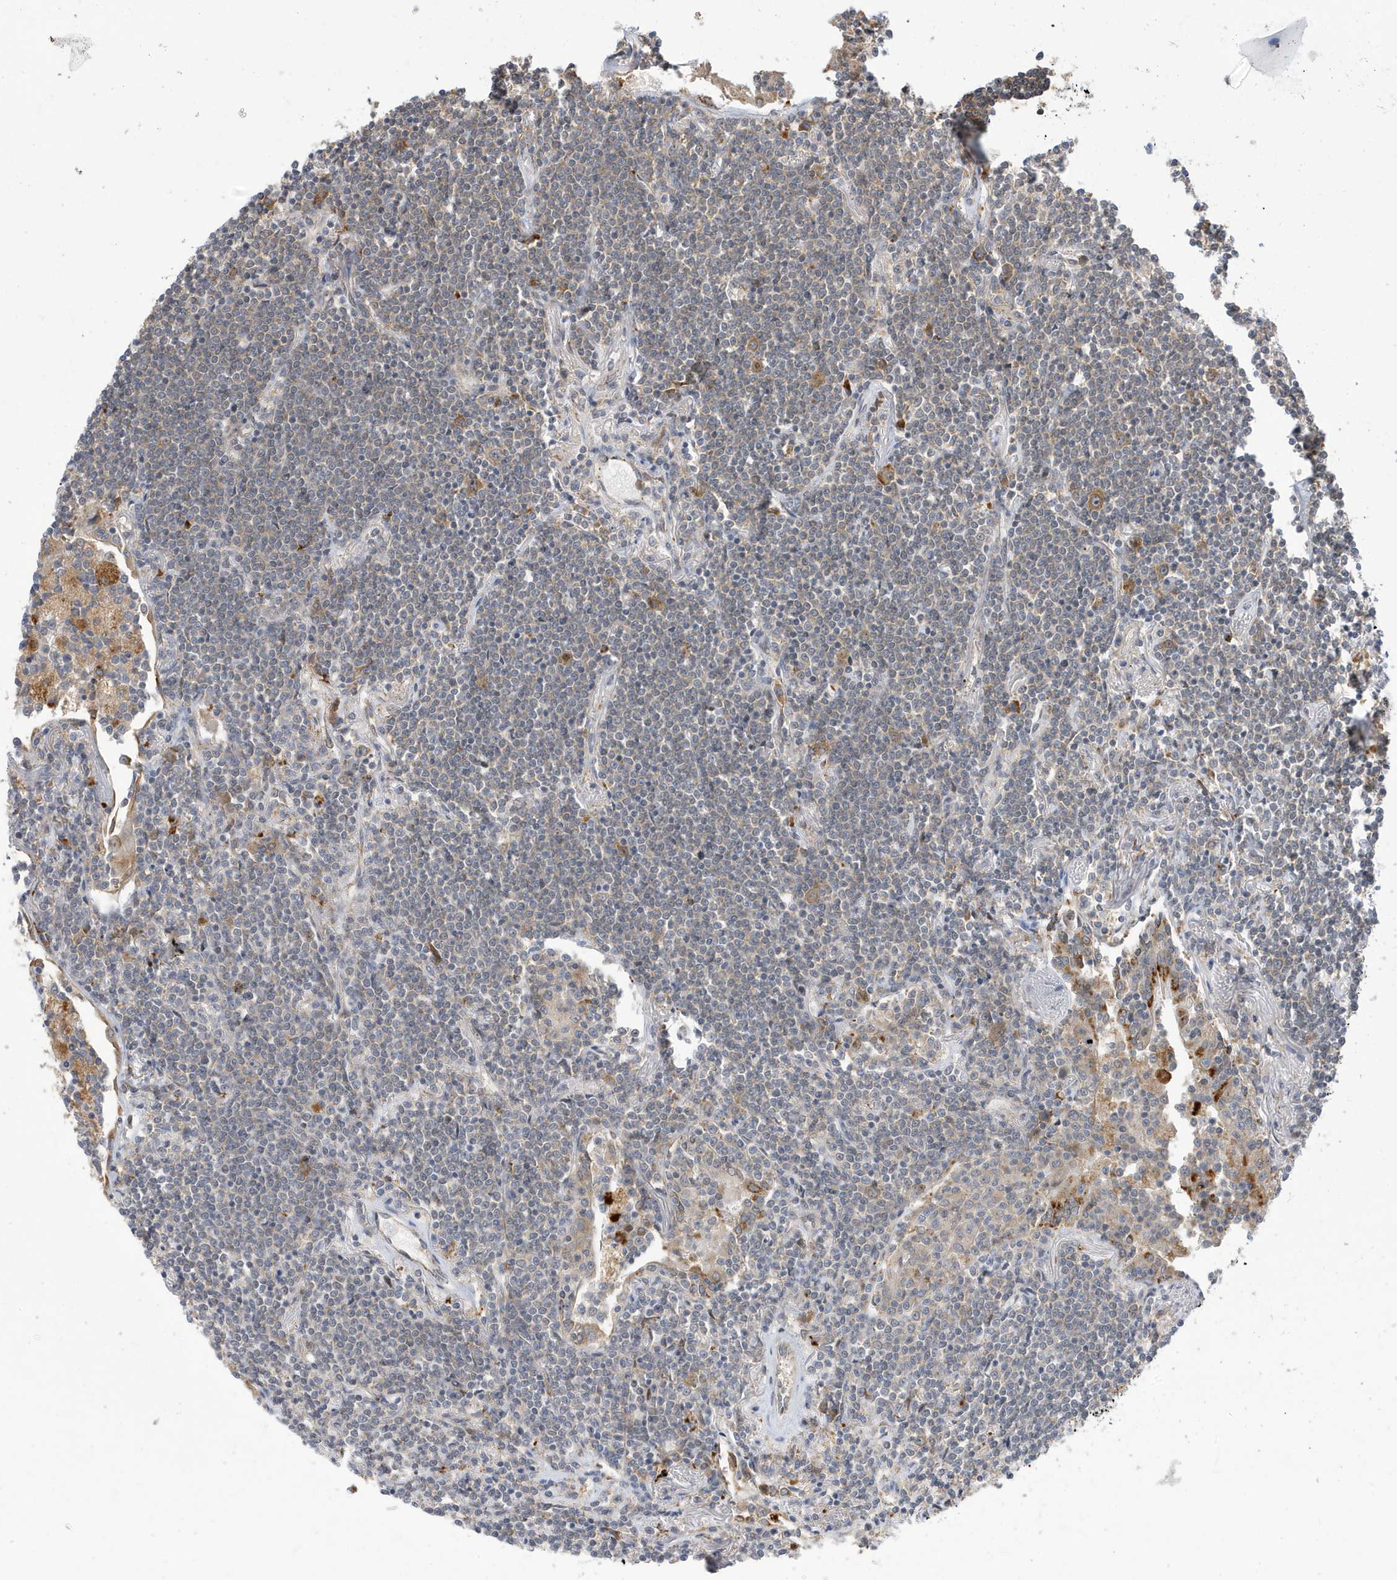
{"staining": {"intensity": "negative", "quantity": "none", "location": "none"}, "tissue": "lymphoma", "cell_type": "Tumor cells", "image_type": "cancer", "snomed": [{"axis": "morphology", "description": "Malignant lymphoma, non-Hodgkin's type, Low grade"}, {"axis": "topography", "description": "Lung"}], "caption": "Tumor cells are negative for protein expression in human low-grade malignant lymphoma, non-Hodgkin's type.", "gene": "ZNF507", "patient": {"sex": "female", "age": 71}}